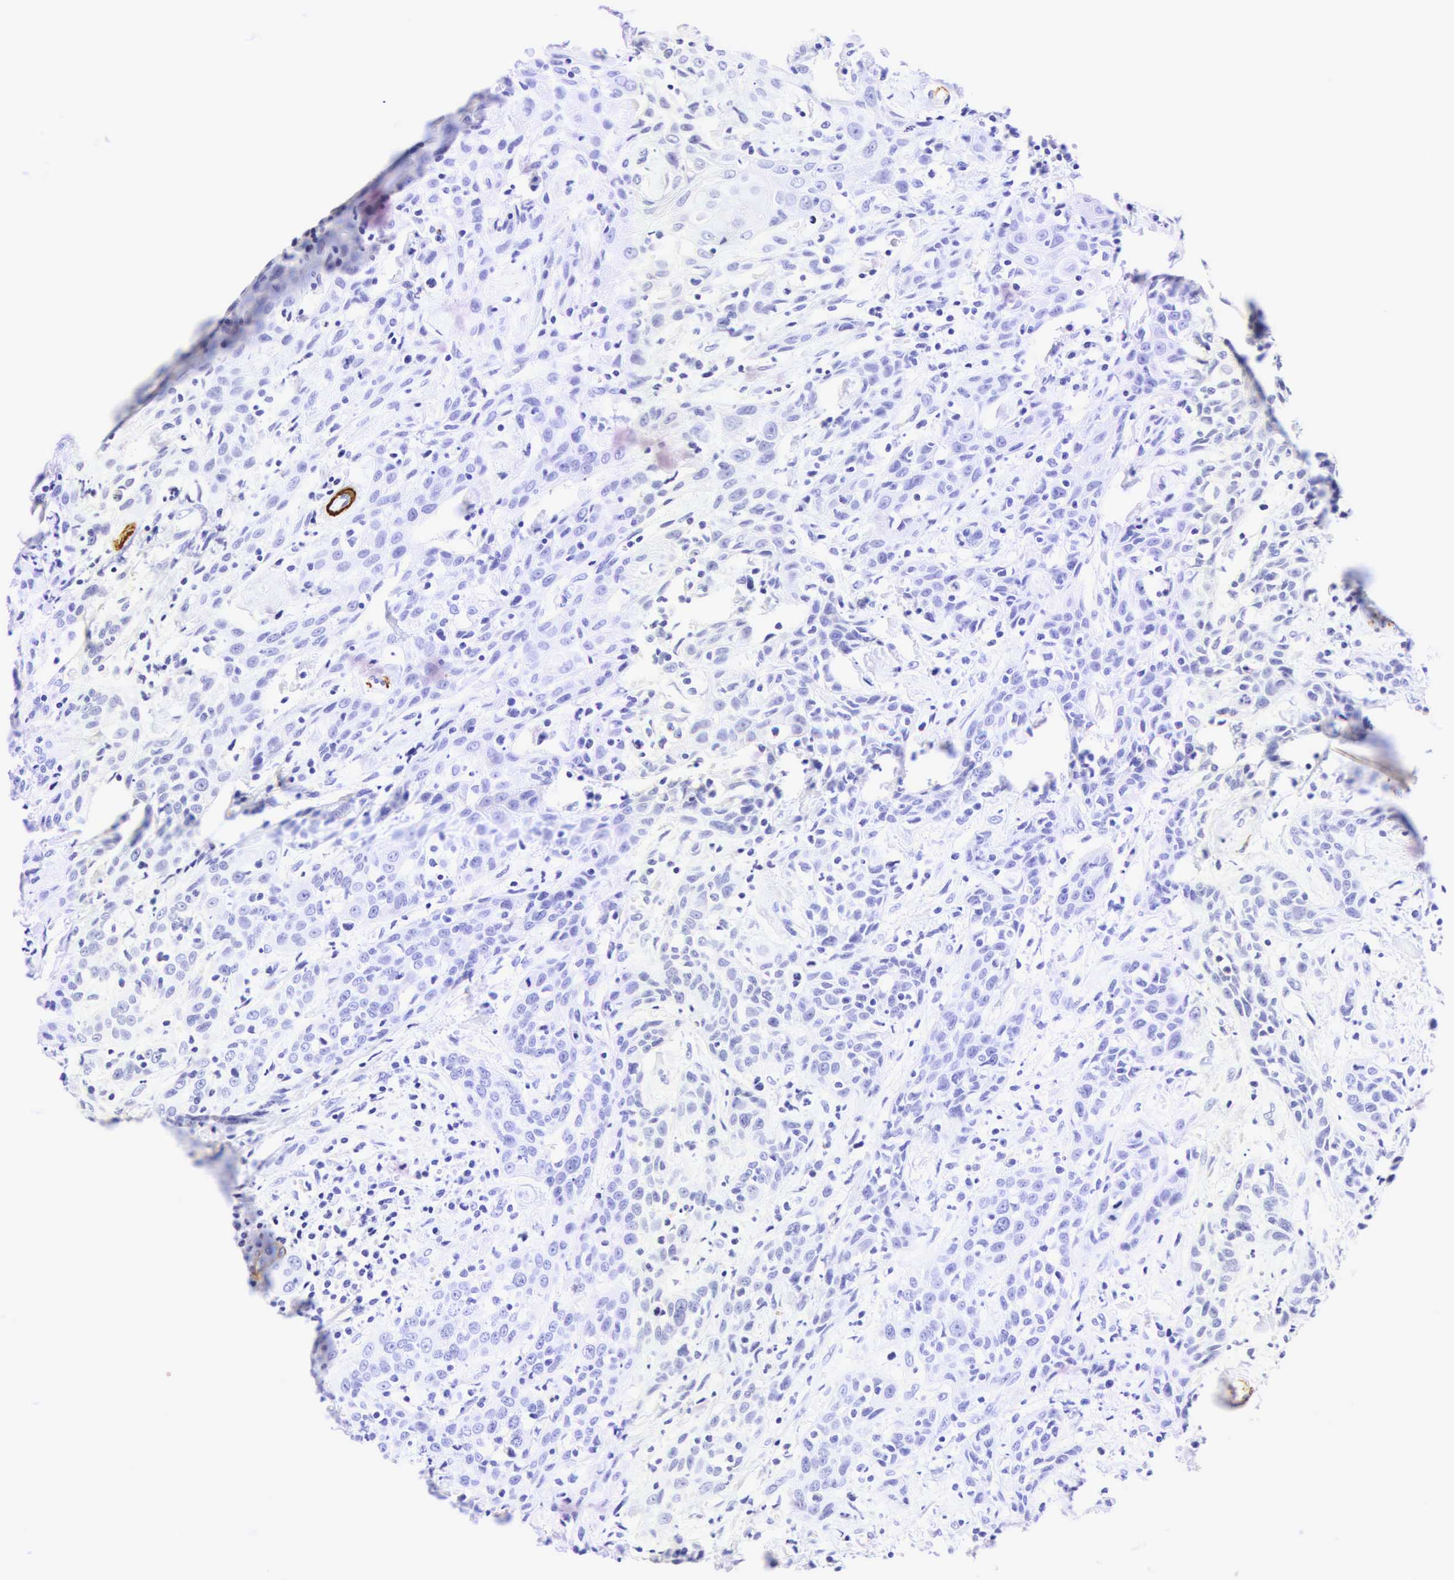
{"staining": {"intensity": "negative", "quantity": "none", "location": "none"}, "tissue": "head and neck cancer", "cell_type": "Tumor cells", "image_type": "cancer", "snomed": [{"axis": "morphology", "description": "Squamous cell carcinoma, NOS"}, {"axis": "topography", "description": "Oral tissue"}, {"axis": "topography", "description": "Head-Neck"}], "caption": "An immunohistochemistry image of head and neck cancer (squamous cell carcinoma) is shown. There is no staining in tumor cells of head and neck cancer (squamous cell carcinoma).", "gene": "CALD1", "patient": {"sex": "female", "age": 82}}